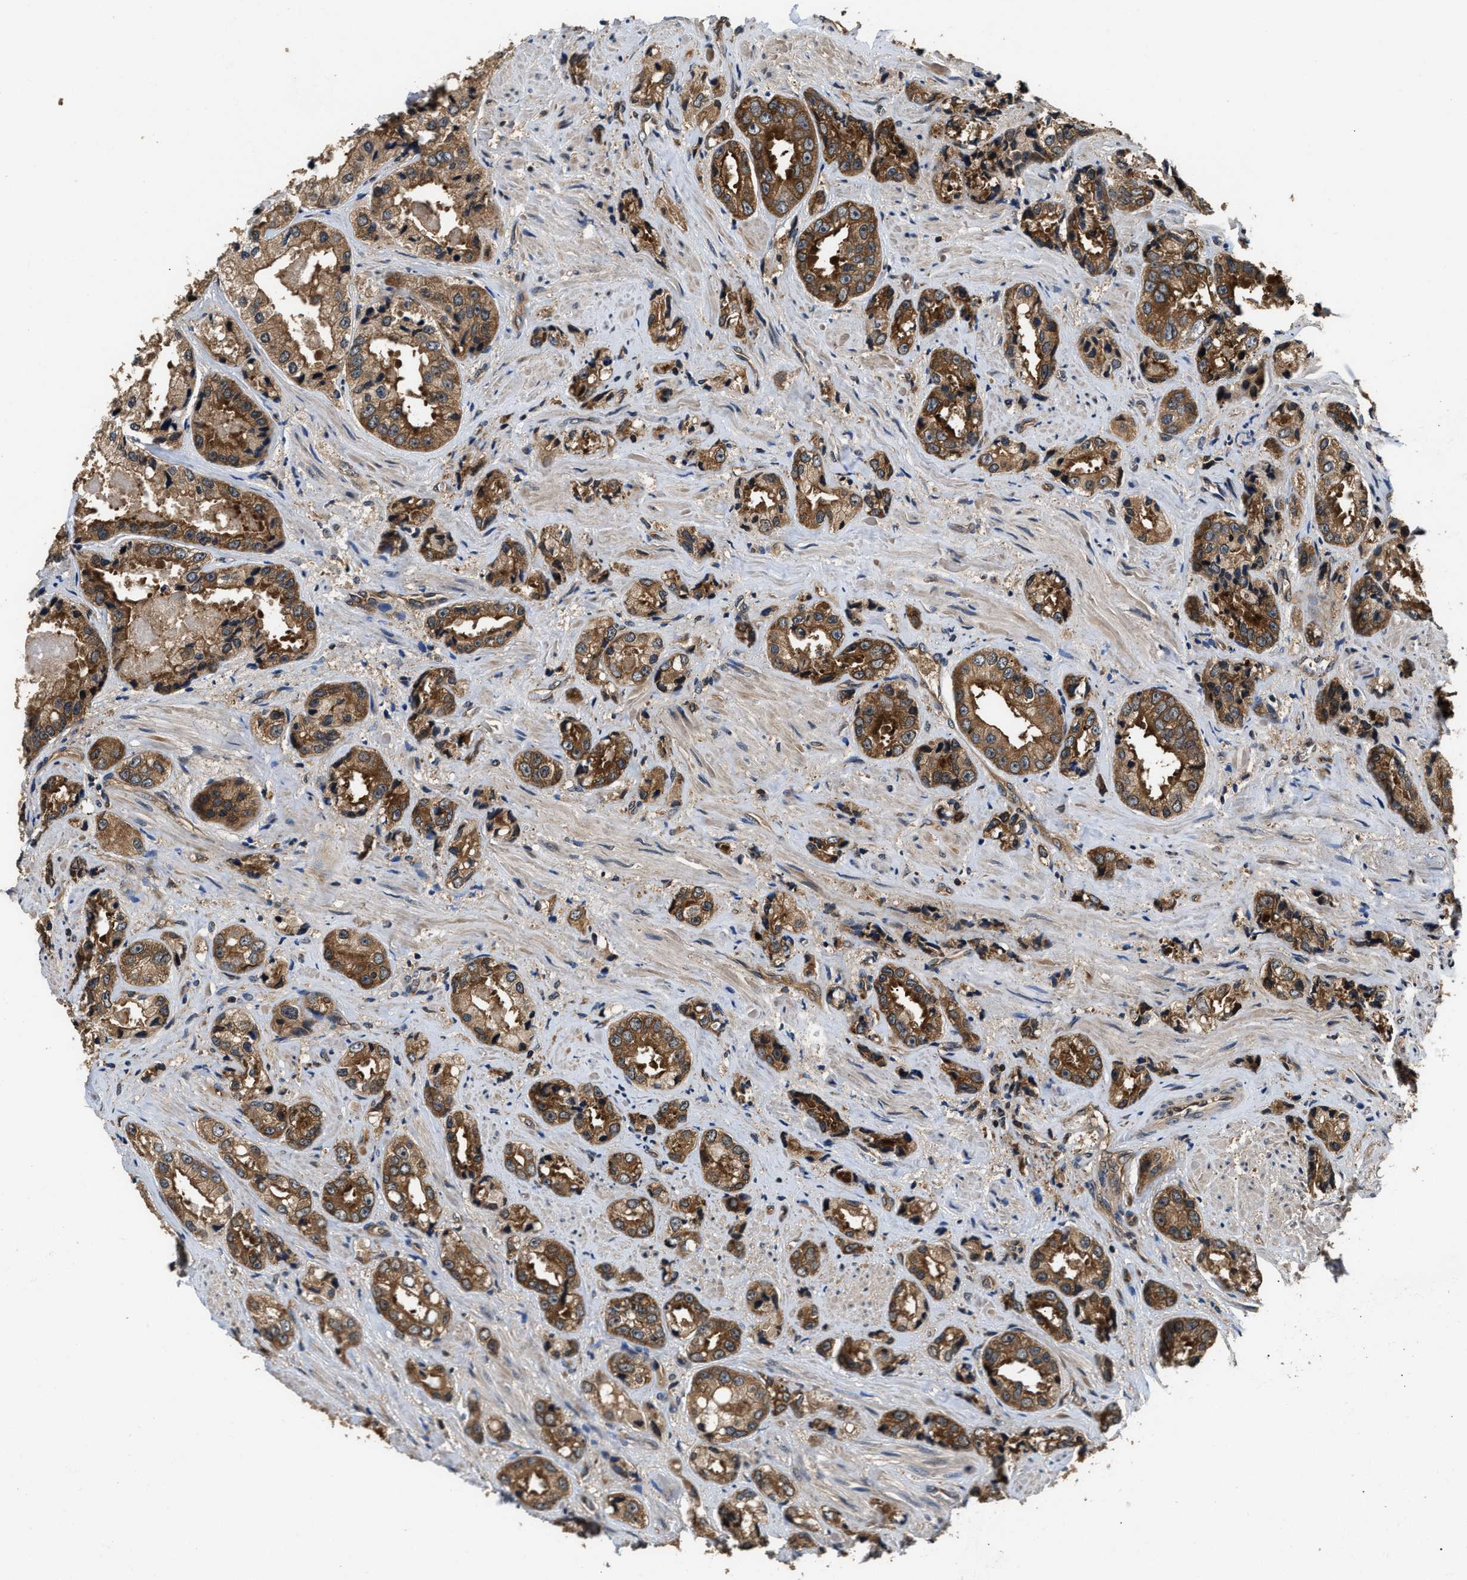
{"staining": {"intensity": "strong", "quantity": ">75%", "location": "cytoplasmic/membranous"}, "tissue": "prostate cancer", "cell_type": "Tumor cells", "image_type": "cancer", "snomed": [{"axis": "morphology", "description": "Adenocarcinoma, High grade"}, {"axis": "topography", "description": "Prostate"}], "caption": "This image shows IHC staining of human prostate high-grade adenocarcinoma, with high strong cytoplasmic/membranous expression in about >75% of tumor cells.", "gene": "DNAJC2", "patient": {"sex": "male", "age": 61}}